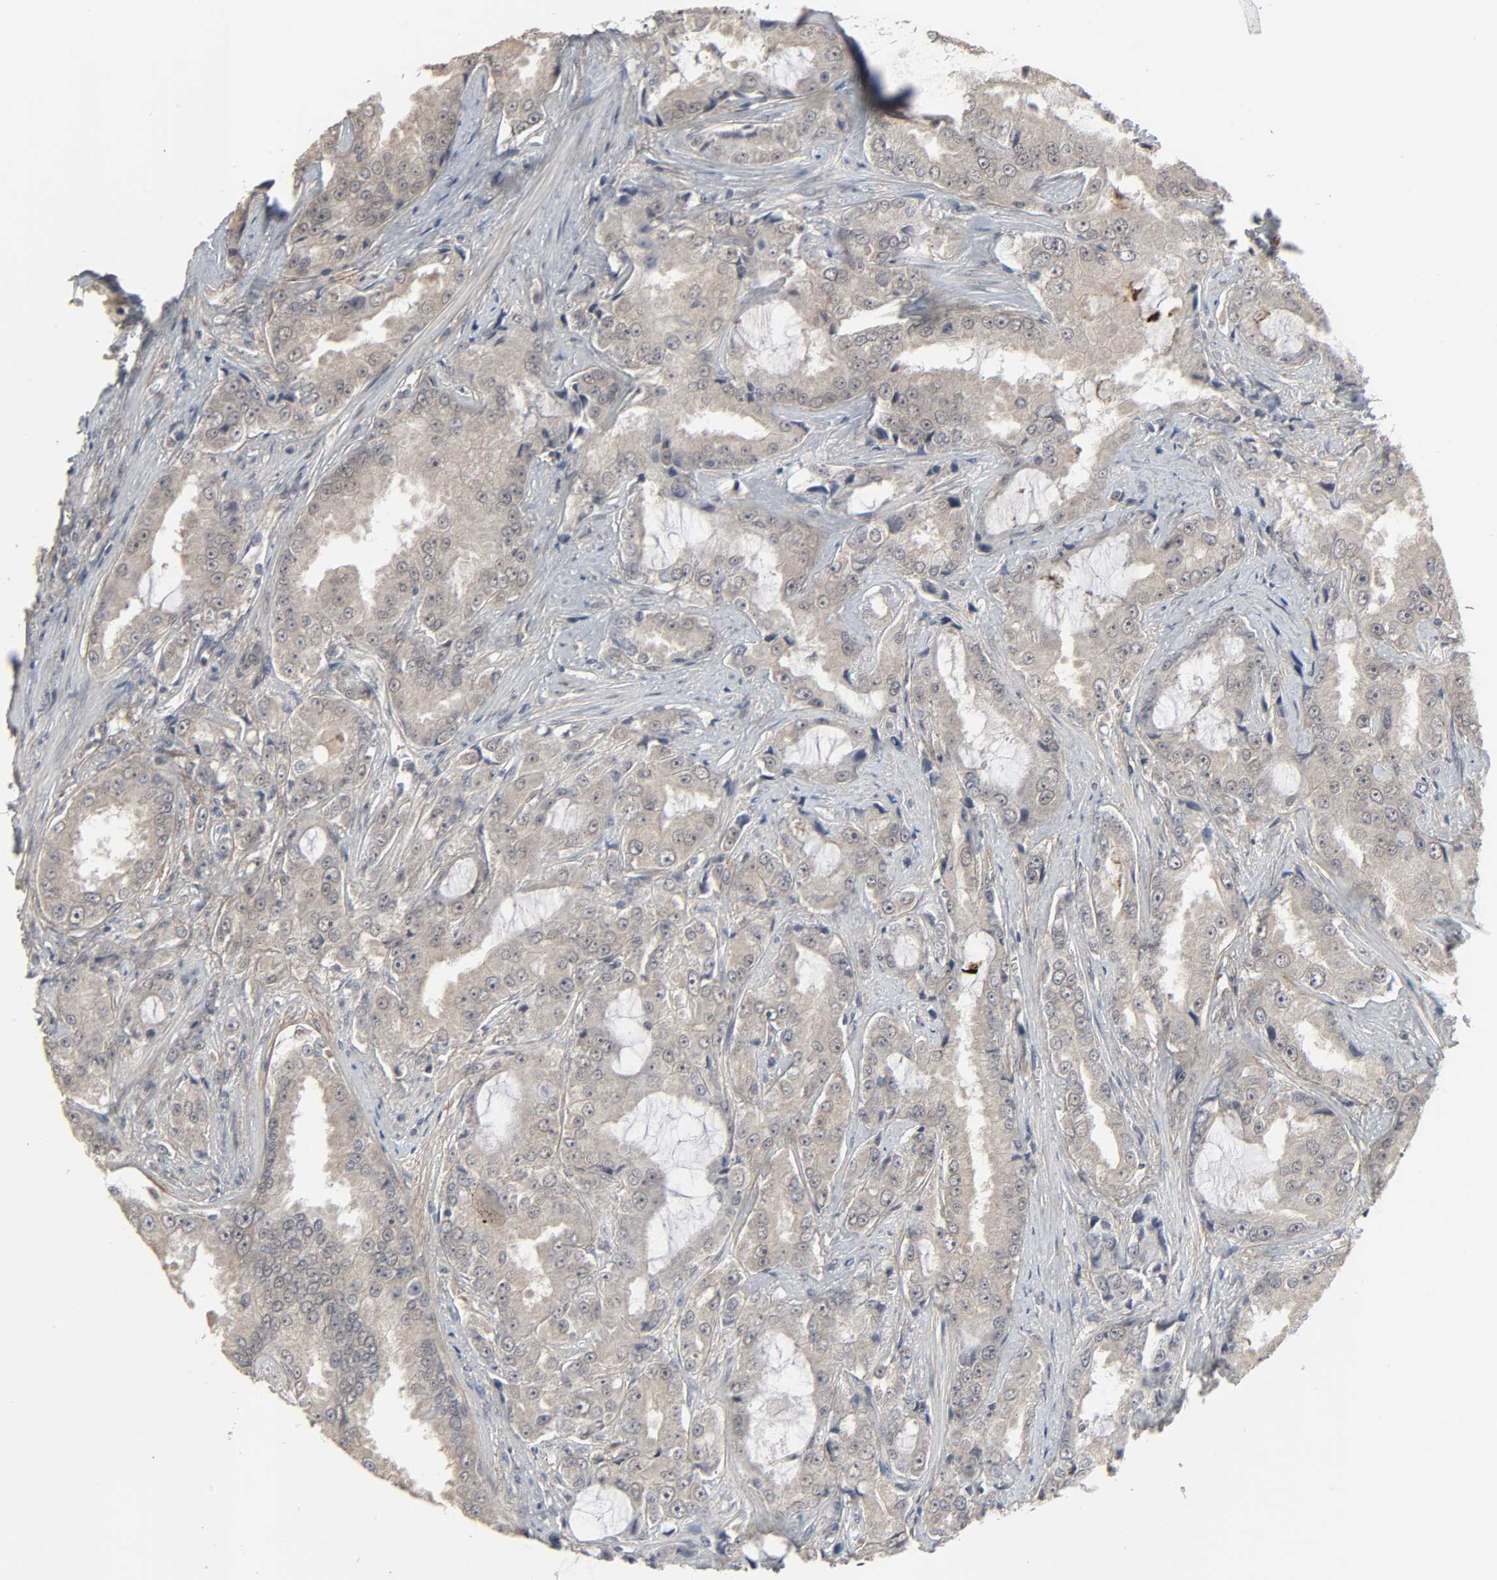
{"staining": {"intensity": "weak", "quantity": "25%-75%", "location": "cytoplasmic/membranous"}, "tissue": "prostate cancer", "cell_type": "Tumor cells", "image_type": "cancer", "snomed": [{"axis": "morphology", "description": "Adenocarcinoma, High grade"}, {"axis": "topography", "description": "Prostate"}], "caption": "Weak cytoplasmic/membranous staining is present in approximately 25%-75% of tumor cells in prostate cancer.", "gene": "ZNF222", "patient": {"sex": "male", "age": 73}}